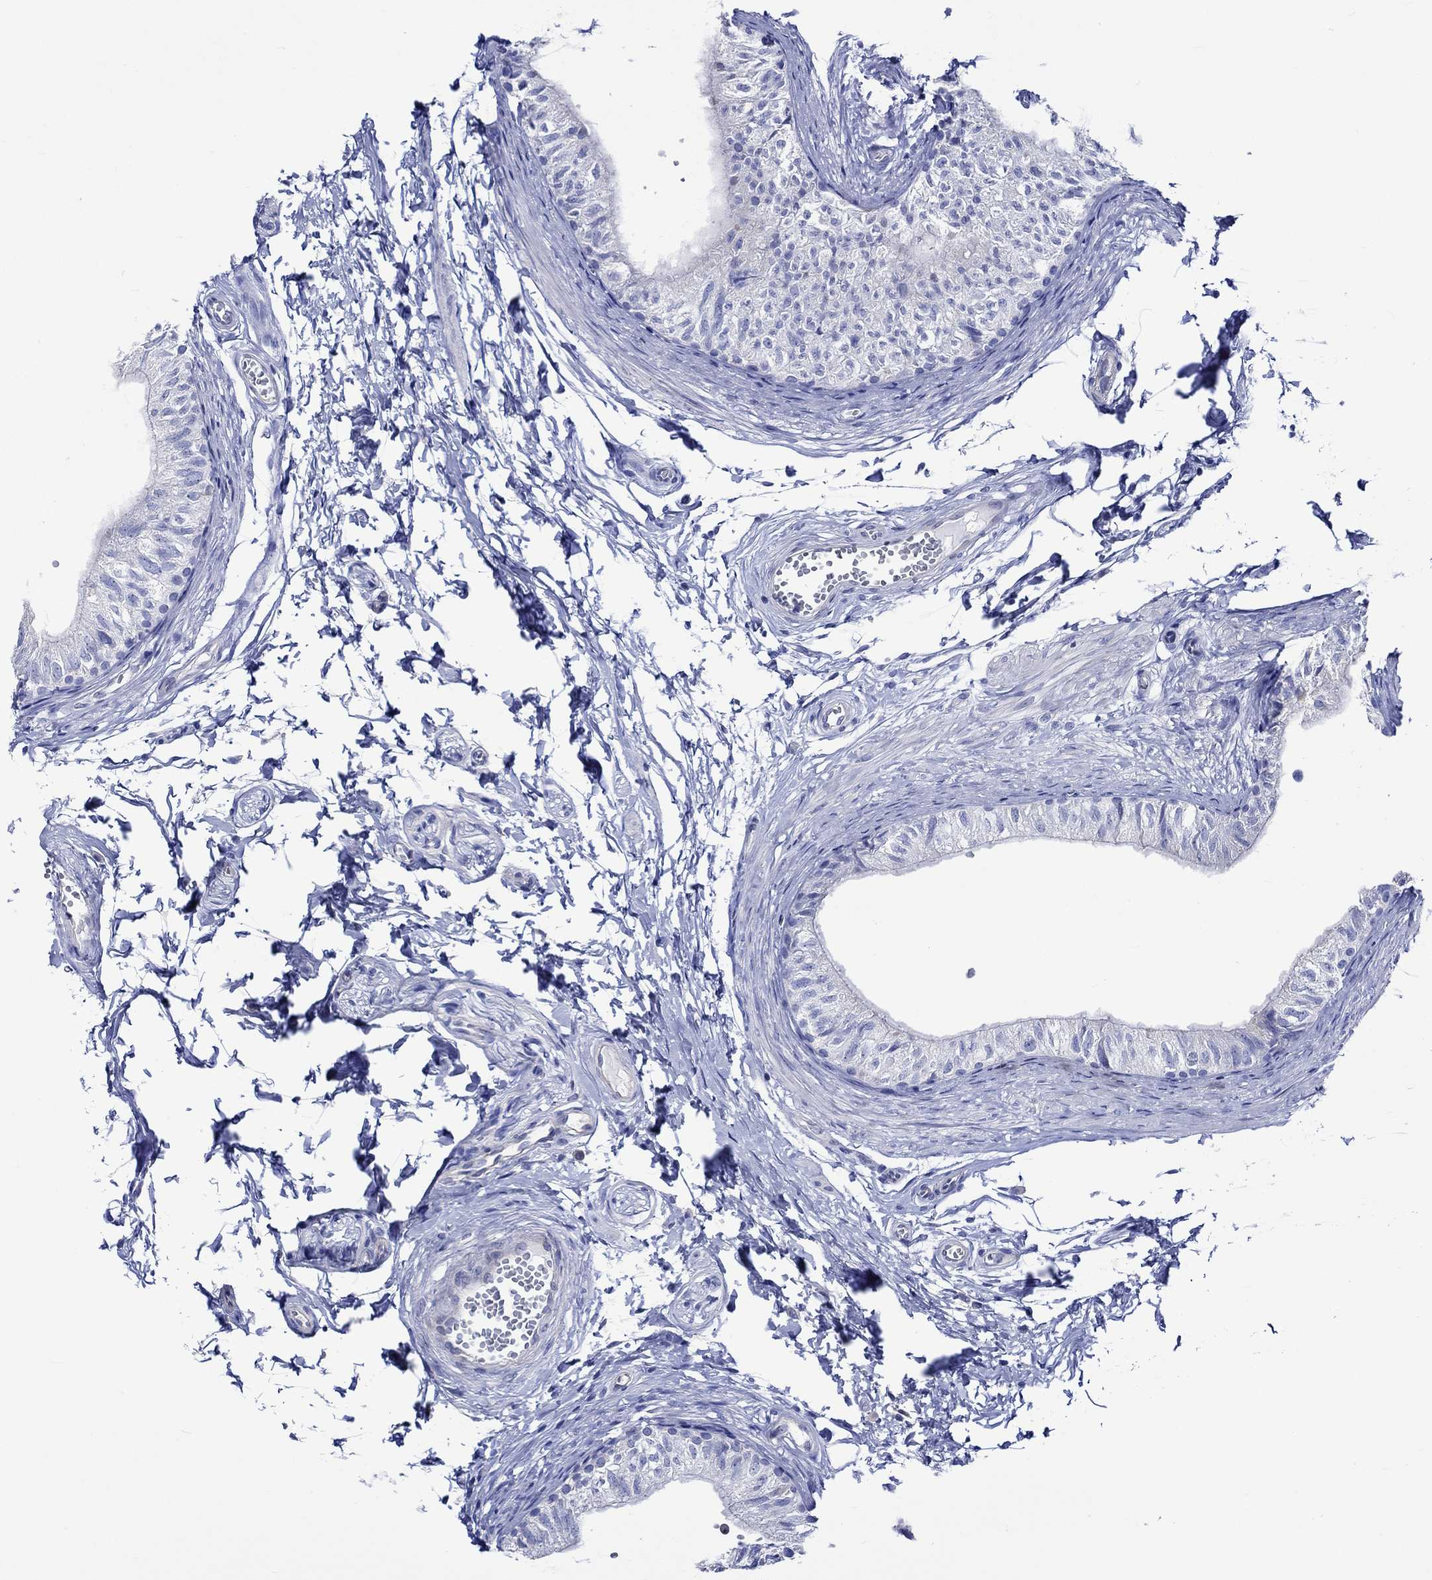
{"staining": {"intensity": "negative", "quantity": "none", "location": "none"}, "tissue": "epididymis", "cell_type": "Glandular cells", "image_type": "normal", "snomed": [{"axis": "morphology", "description": "Normal tissue, NOS"}, {"axis": "topography", "description": "Epididymis"}], "caption": "Immunohistochemistry (IHC) photomicrograph of normal epididymis: epididymis stained with DAB demonstrates no significant protein staining in glandular cells. (DAB immunohistochemistry with hematoxylin counter stain).", "gene": "HARBI1", "patient": {"sex": "male", "age": 22}}